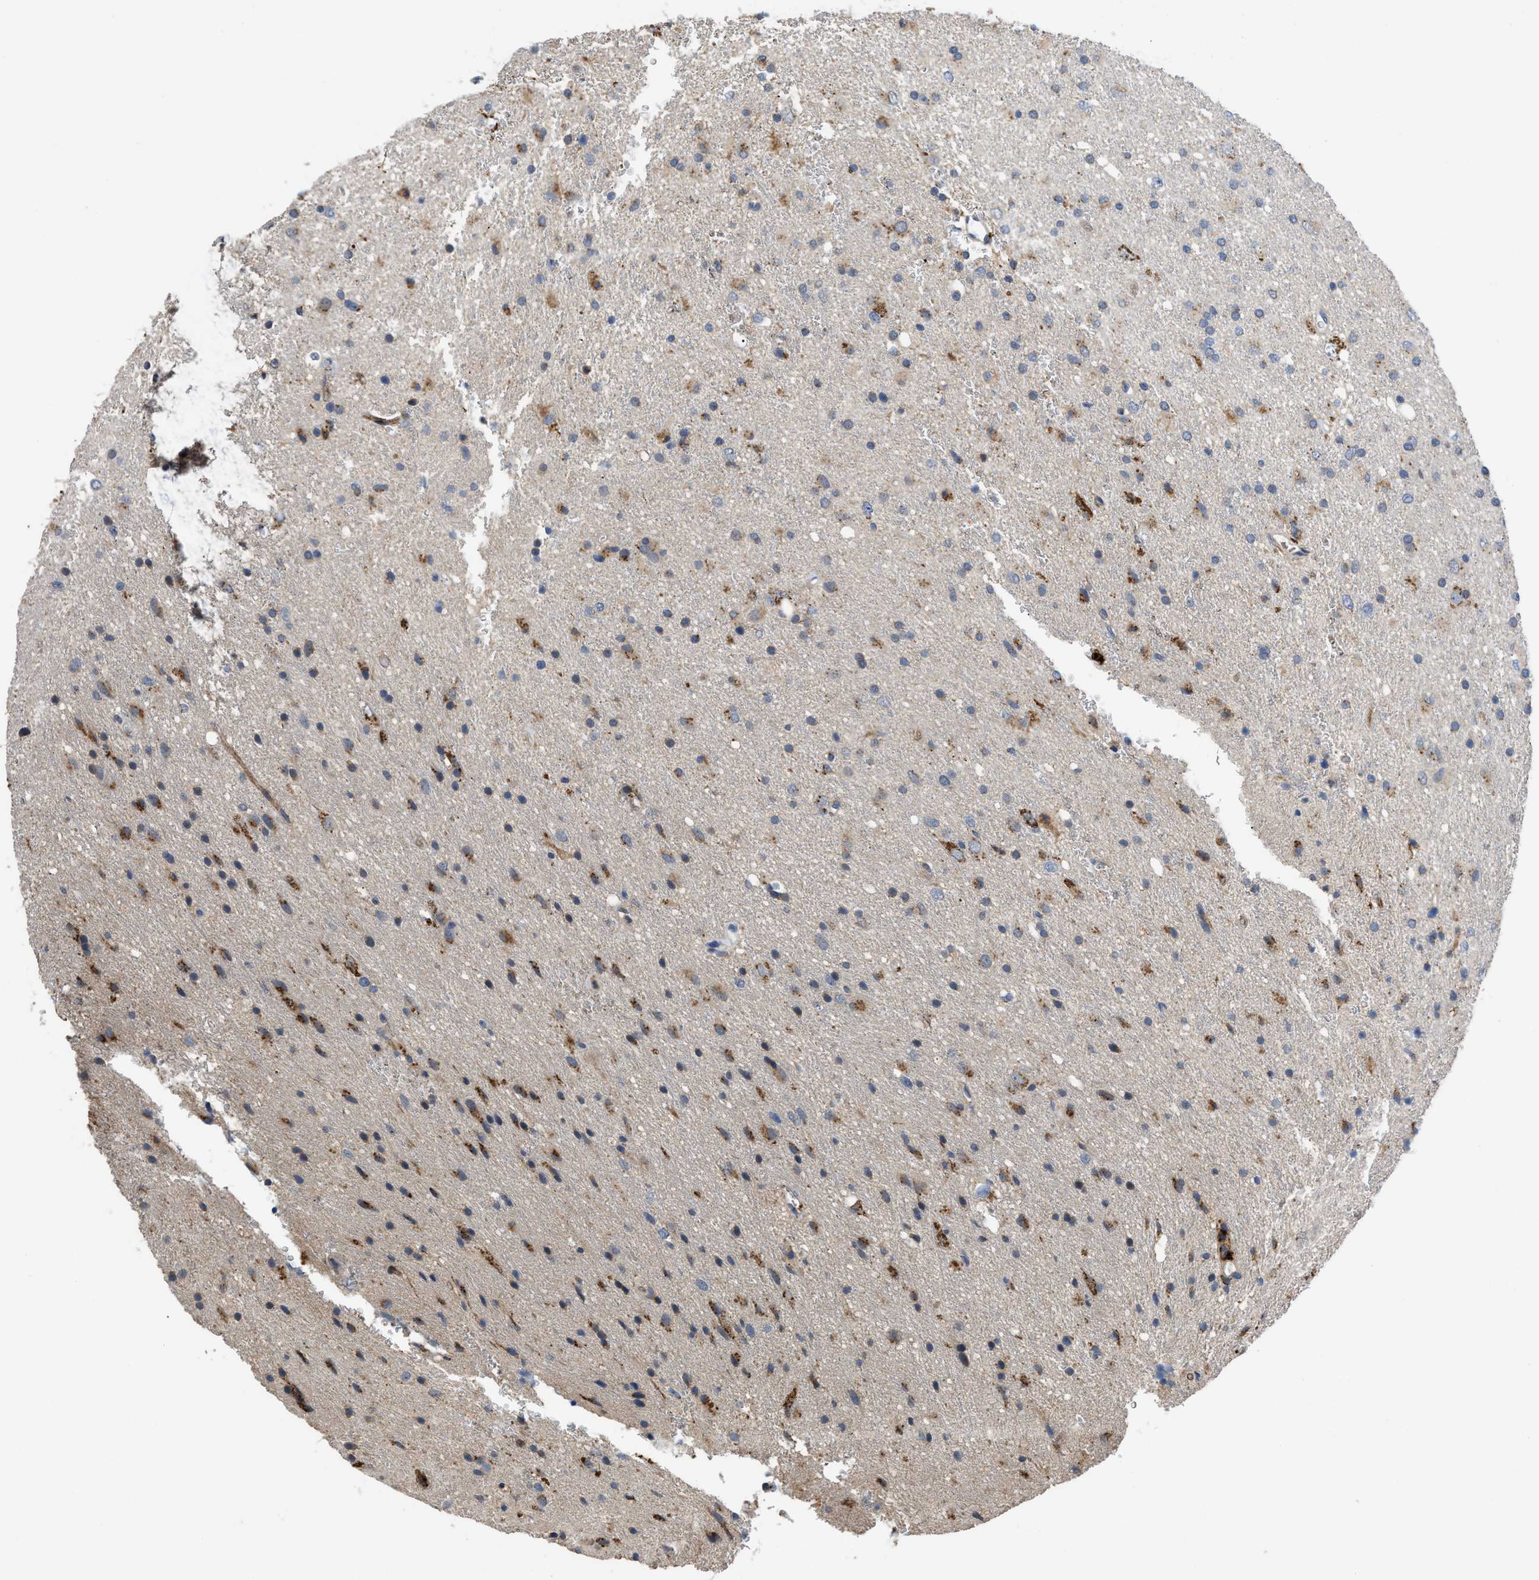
{"staining": {"intensity": "moderate", "quantity": "<25%", "location": "cytoplasmic/membranous"}, "tissue": "glioma", "cell_type": "Tumor cells", "image_type": "cancer", "snomed": [{"axis": "morphology", "description": "Glioma, malignant, Low grade"}, {"axis": "topography", "description": "Brain"}], "caption": "Moderate cytoplasmic/membranous positivity is identified in about <25% of tumor cells in low-grade glioma (malignant).", "gene": "SIK2", "patient": {"sex": "male", "age": 77}}